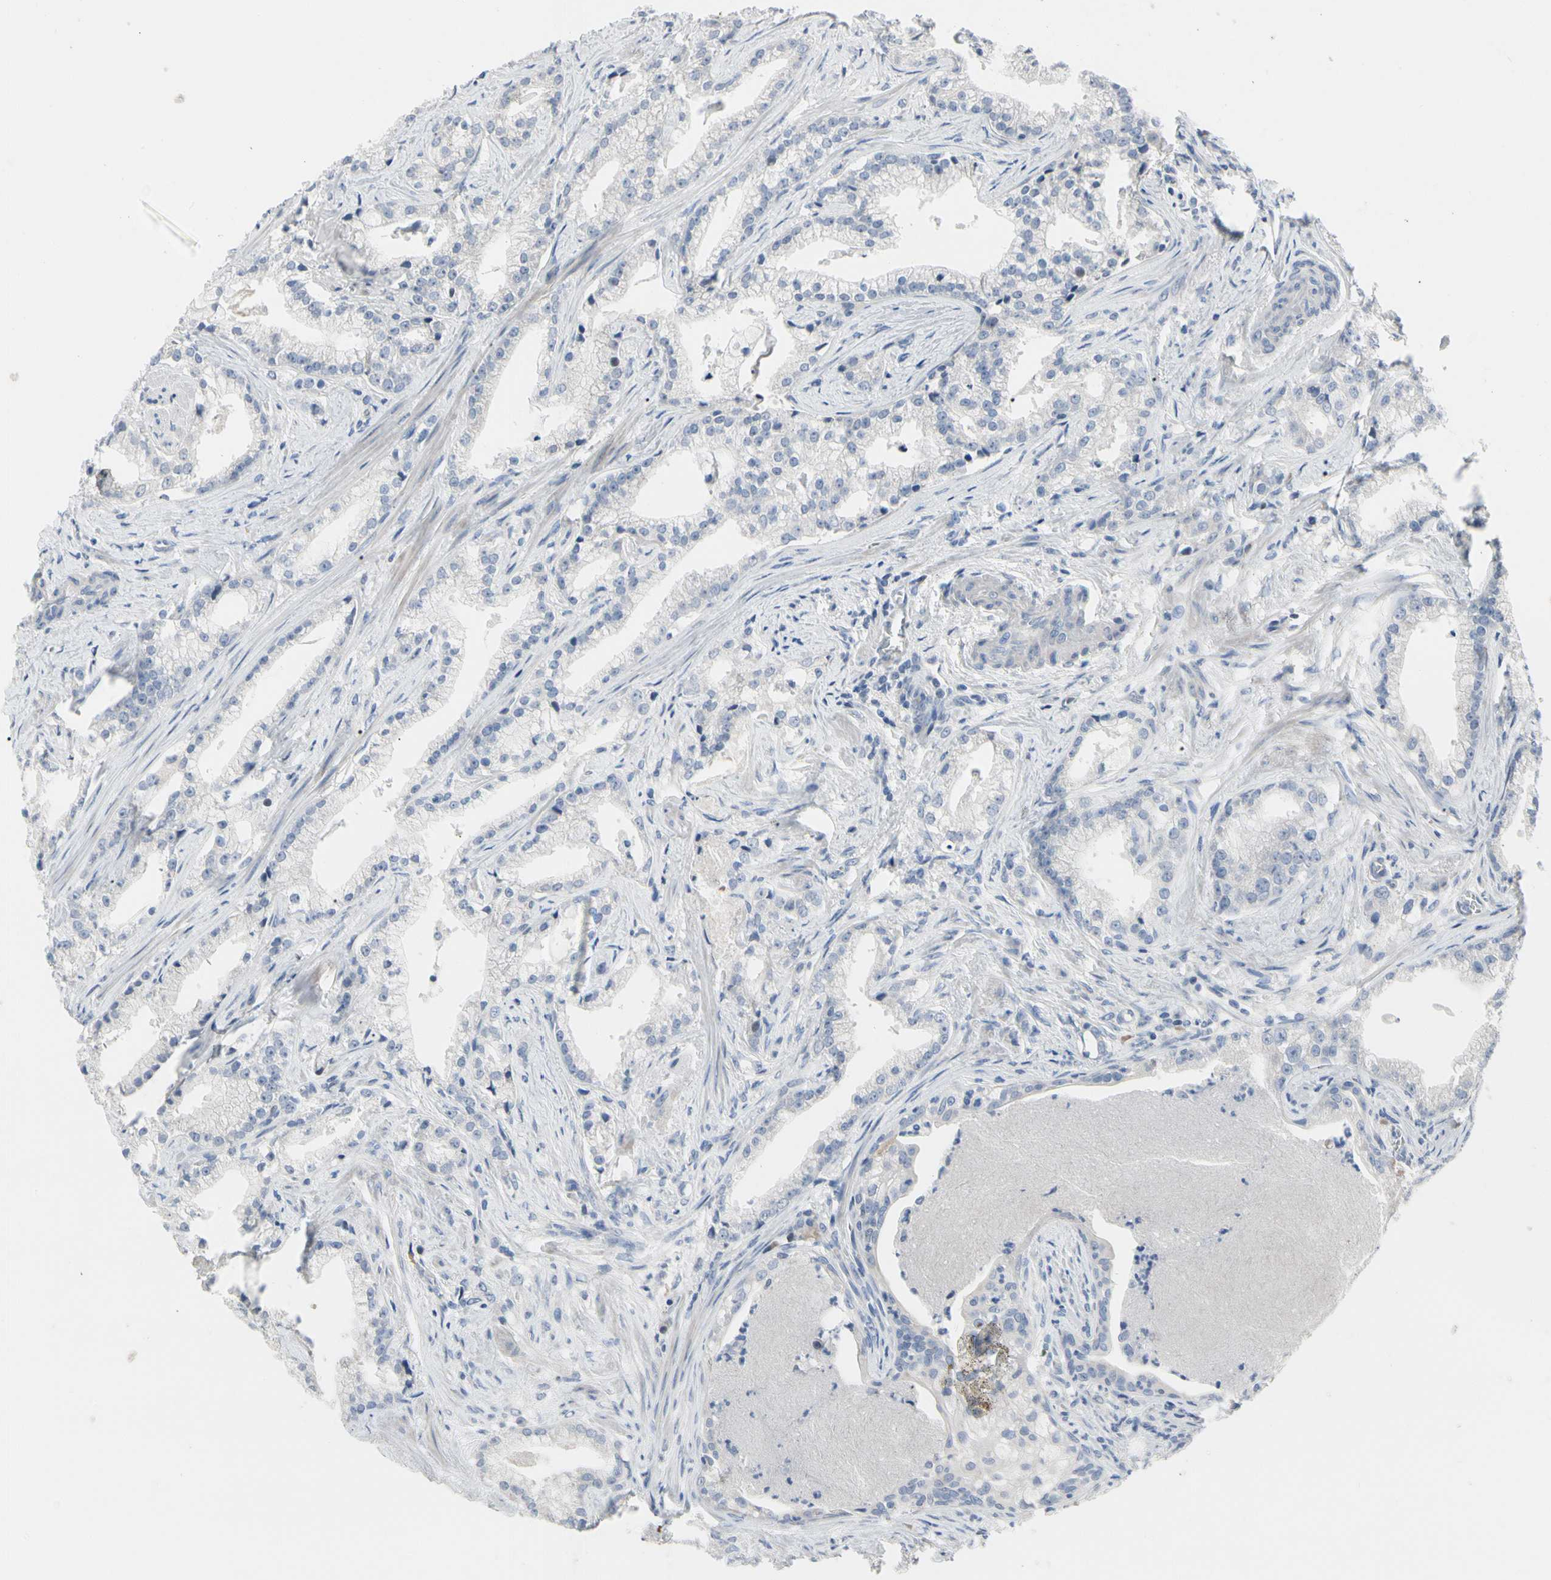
{"staining": {"intensity": "negative", "quantity": "none", "location": "none"}, "tissue": "prostate cancer", "cell_type": "Tumor cells", "image_type": "cancer", "snomed": [{"axis": "morphology", "description": "Adenocarcinoma, Low grade"}, {"axis": "topography", "description": "Prostate"}], "caption": "Histopathology image shows no protein expression in tumor cells of prostate adenocarcinoma (low-grade) tissue. Brightfield microscopy of IHC stained with DAB (3,3'-diaminobenzidine) (brown) and hematoxylin (blue), captured at high magnification.", "gene": "ECRG4", "patient": {"sex": "male", "age": 59}}